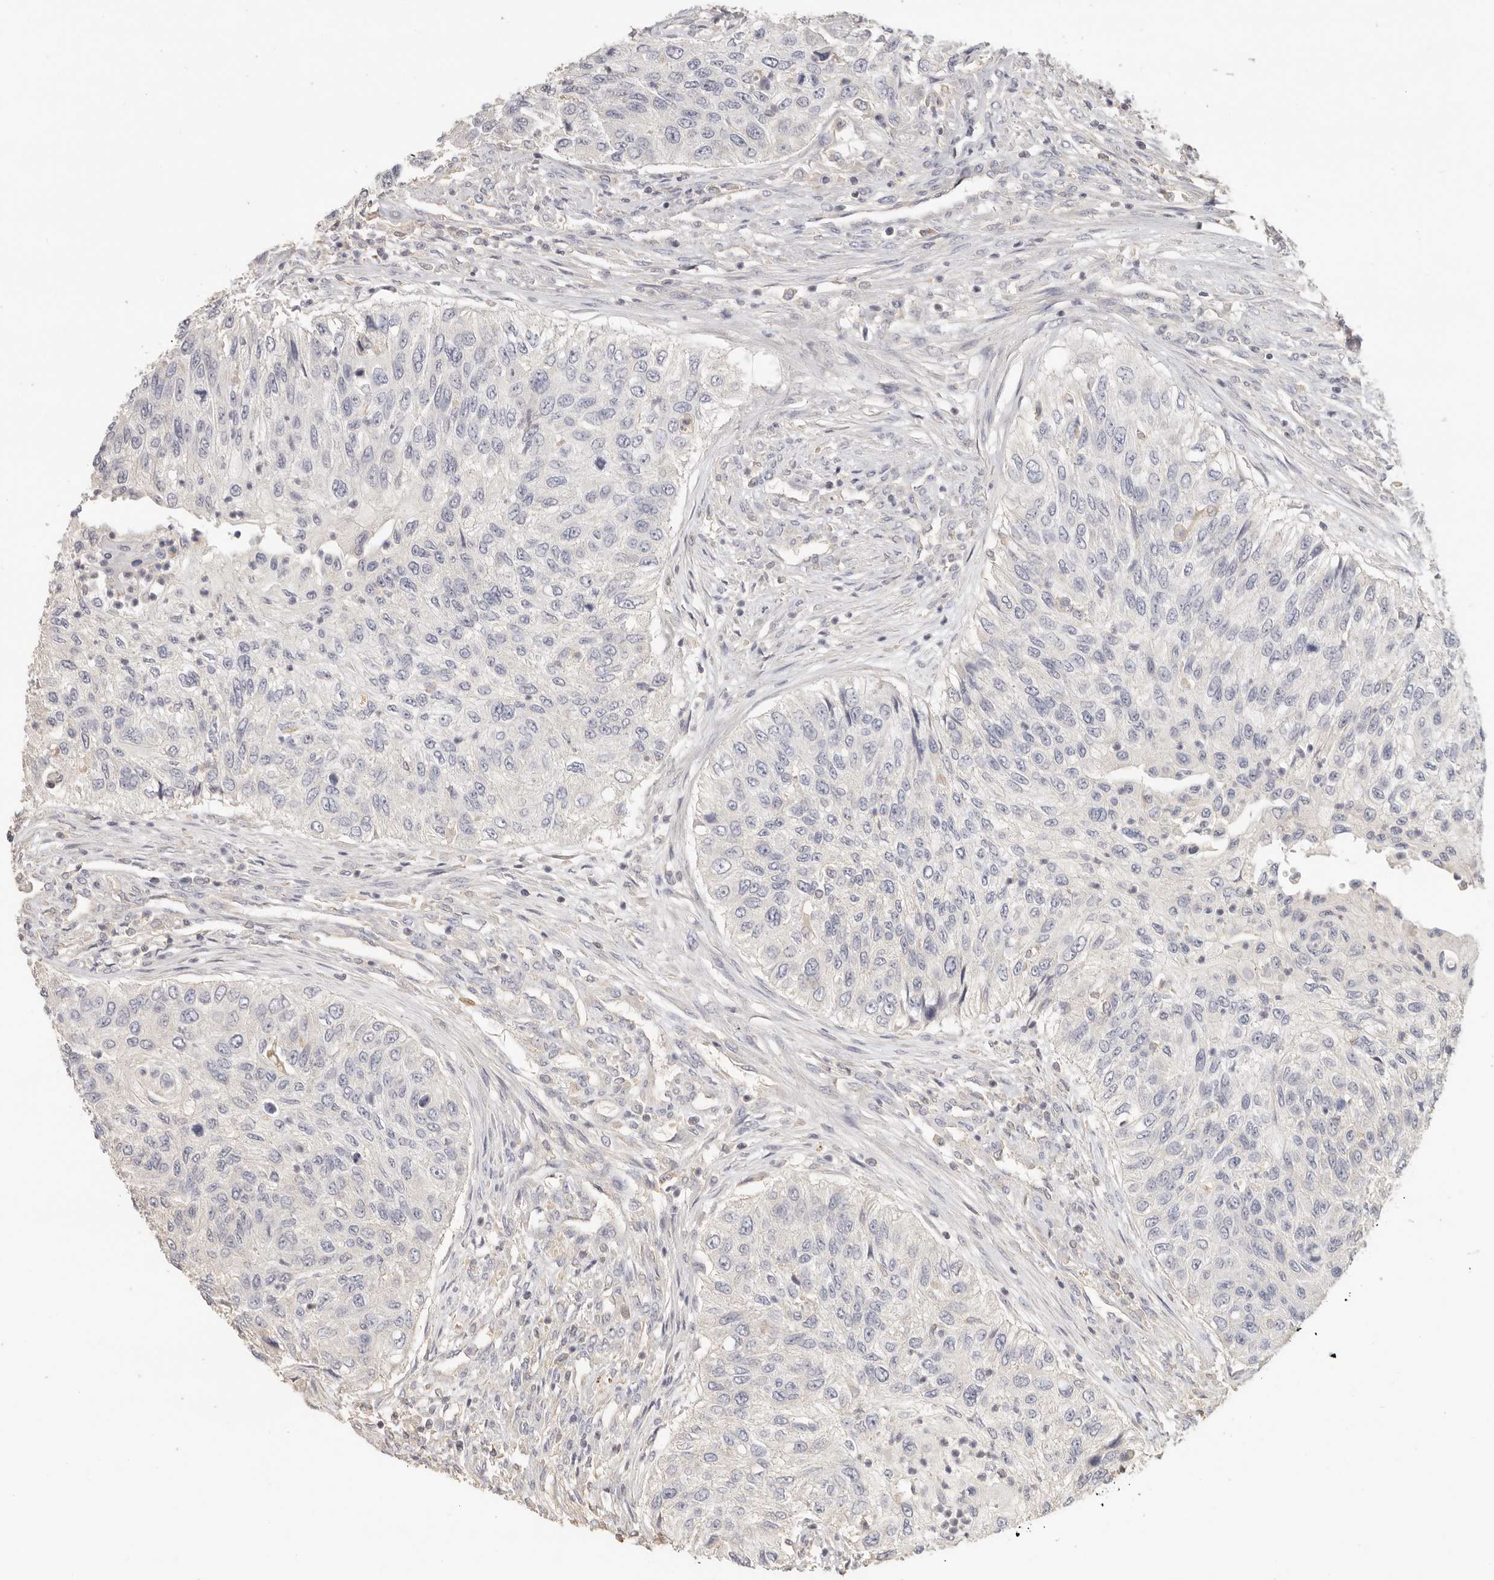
{"staining": {"intensity": "negative", "quantity": "none", "location": "none"}, "tissue": "urothelial cancer", "cell_type": "Tumor cells", "image_type": "cancer", "snomed": [{"axis": "morphology", "description": "Urothelial carcinoma, High grade"}, {"axis": "topography", "description": "Urinary bladder"}], "caption": "The micrograph exhibits no staining of tumor cells in high-grade urothelial carcinoma. Brightfield microscopy of IHC stained with DAB (3,3'-diaminobenzidine) (brown) and hematoxylin (blue), captured at high magnification.", "gene": "CSK", "patient": {"sex": "female", "age": 60}}